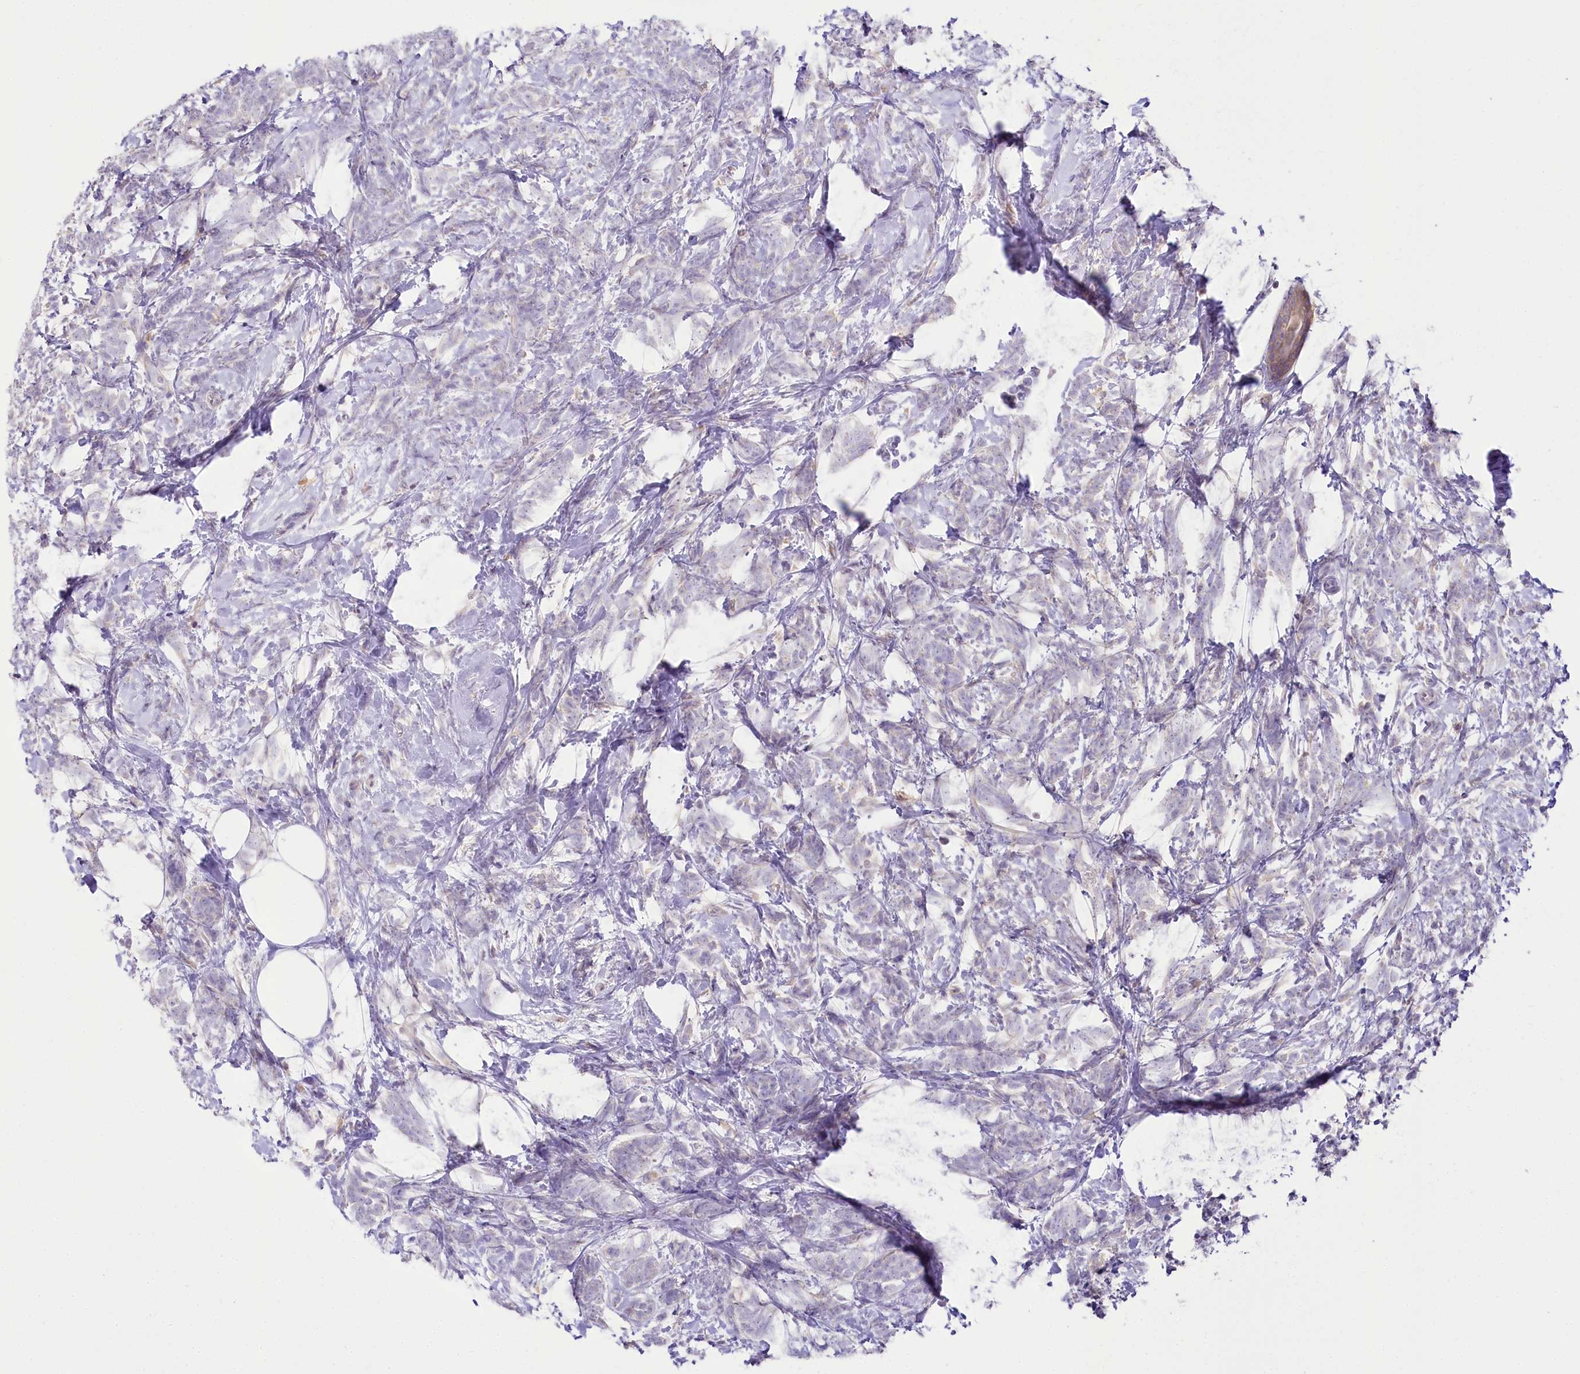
{"staining": {"intensity": "negative", "quantity": "none", "location": "none"}, "tissue": "breast cancer", "cell_type": "Tumor cells", "image_type": "cancer", "snomed": [{"axis": "morphology", "description": "Lobular carcinoma"}, {"axis": "topography", "description": "Breast"}], "caption": "An image of breast cancer (lobular carcinoma) stained for a protein exhibits no brown staining in tumor cells.", "gene": "DPYD", "patient": {"sex": "female", "age": 58}}